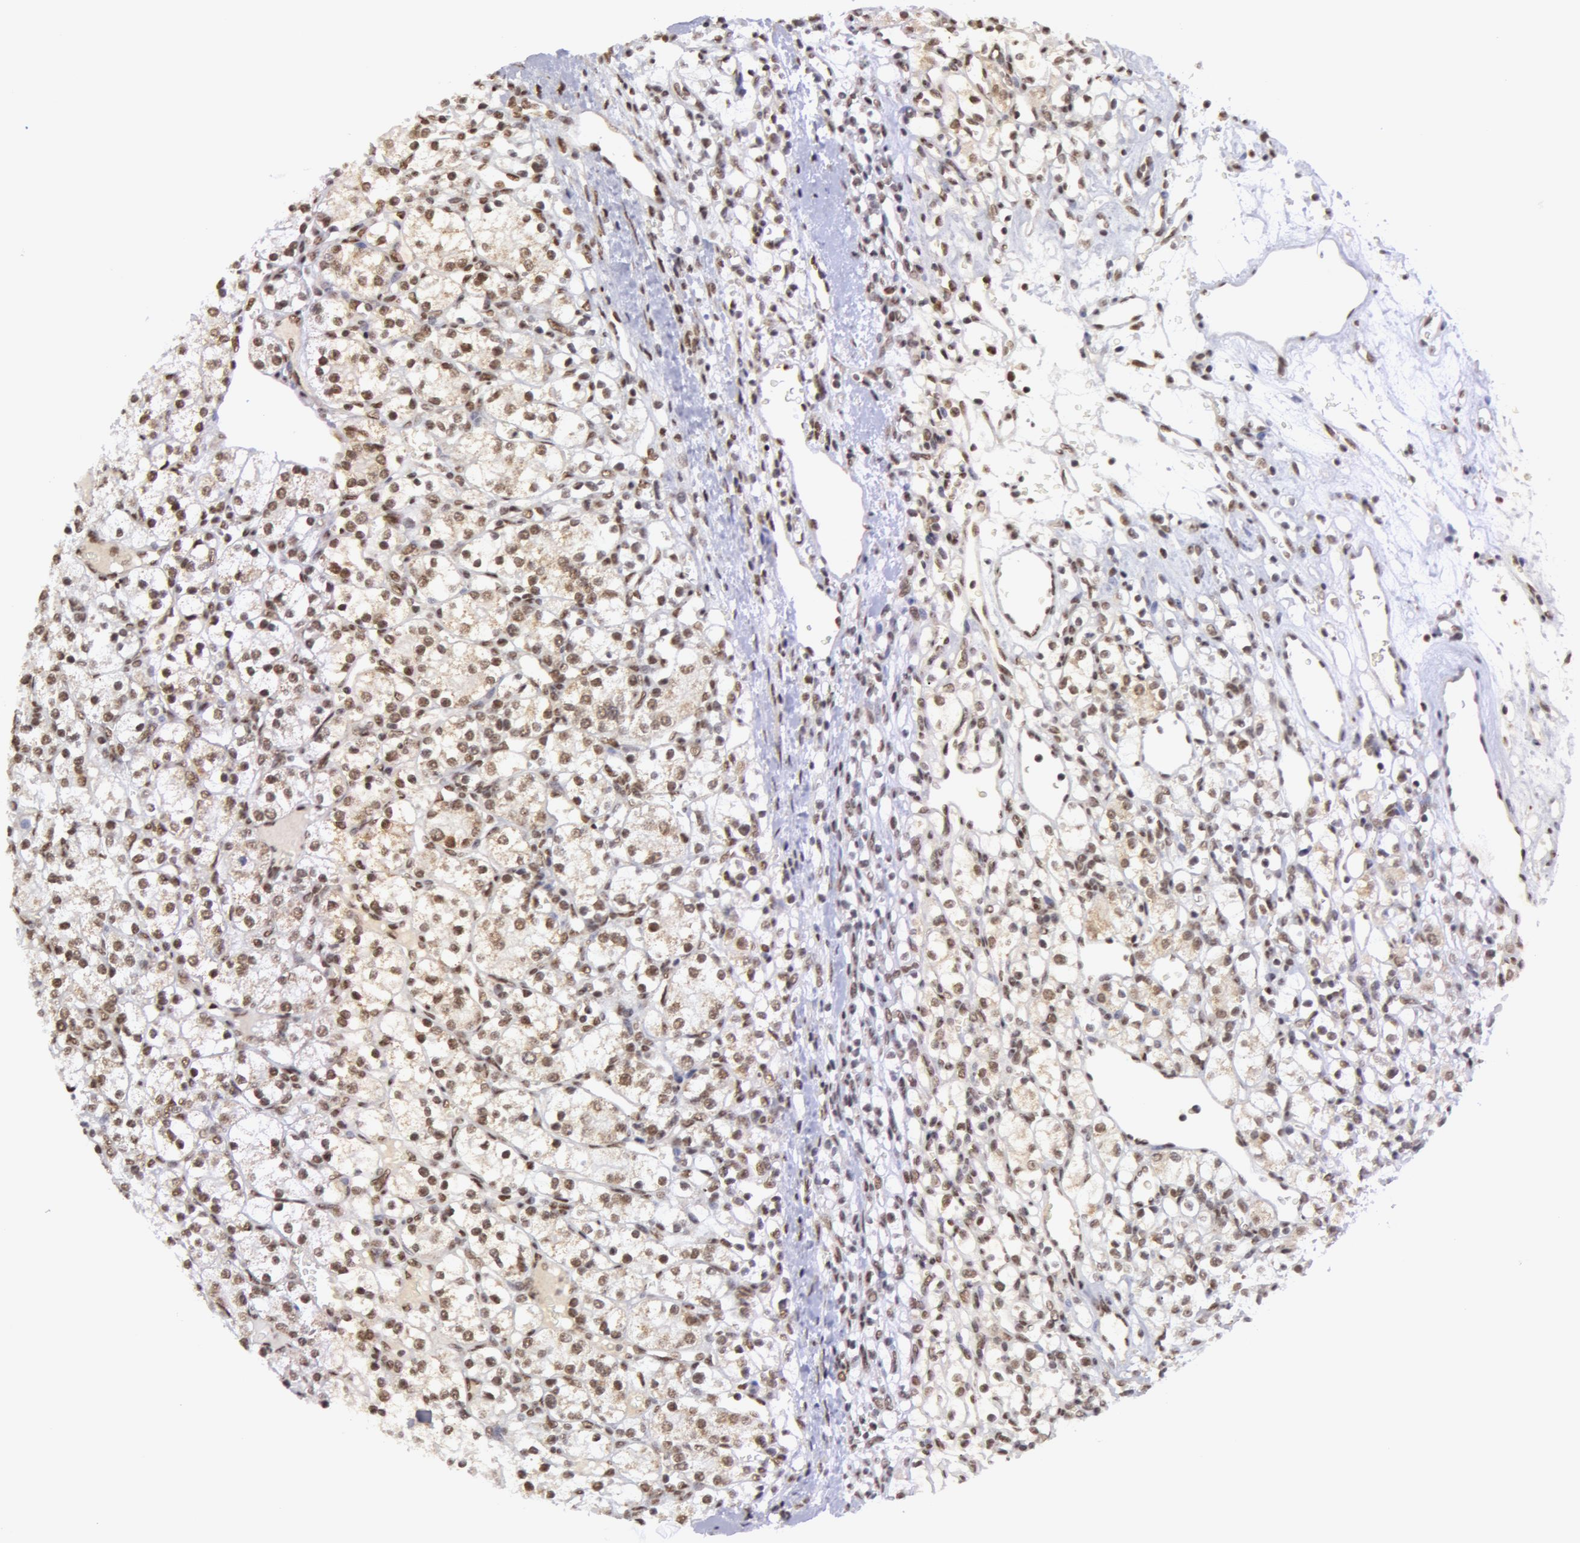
{"staining": {"intensity": "moderate", "quantity": "25%-75%", "location": "nuclear"}, "tissue": "renal cancer", "cell_type": "Tumor cells", "image_type": "cancer", "snomed": [{"axis": "morphology", "description": "Adenocarcinoma, NOS"}, {"axis": "topography", "description": "Kidney"}], "caption": "Human renal adenocarcinoma stained for a protein (brown) displays moderate nuclear positive positivity in approximately 25%-75% of tumor cells.", "gene": "VRTN", "patient": {"sex": "female", "age": 62}}